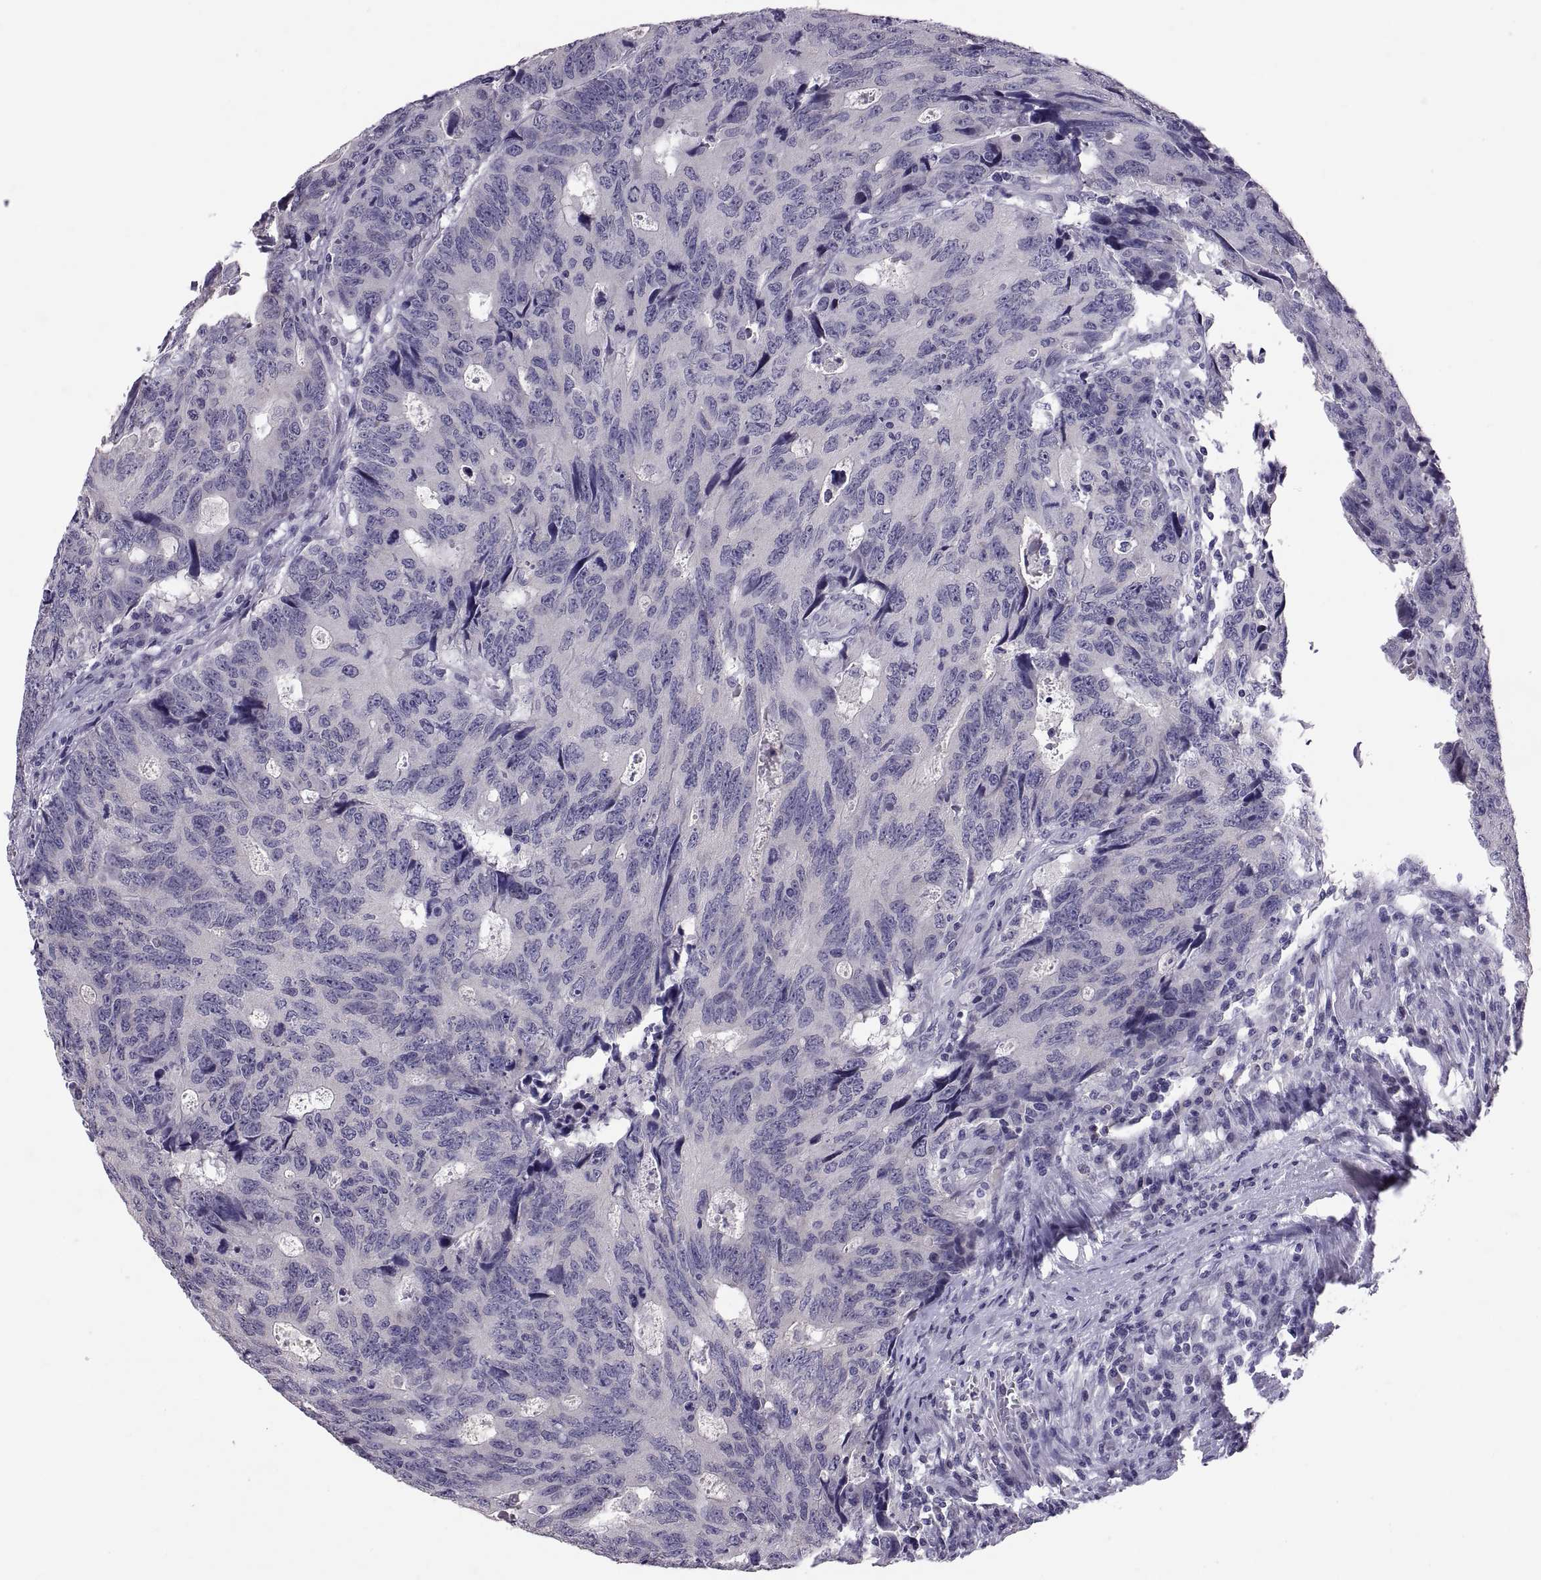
{"staining": {"intensity": "negative", "quantity": "none", "location": "none"}, "tissue": "colorectal cancer", "cell_type": "Tumor cells", "image_type": "cancer", "snomed": [{"axis": "morphology", "description": "Adenocarcinoma, NOS"}, {"axis": "topography", "description": "Colon"}], "caption": "IHC micrograph of neoplastic tissue: colorectal adenocarcinoma stained with DAB displays no significant protein staining in tumor cells. The staining is performed using DAB (3,3'-diaminobenzidine) brown chromogen with nuclei counter-stained in using hematoxylin.", "gene": "PTN", "patient": {"sex": "female", "age": 77}}